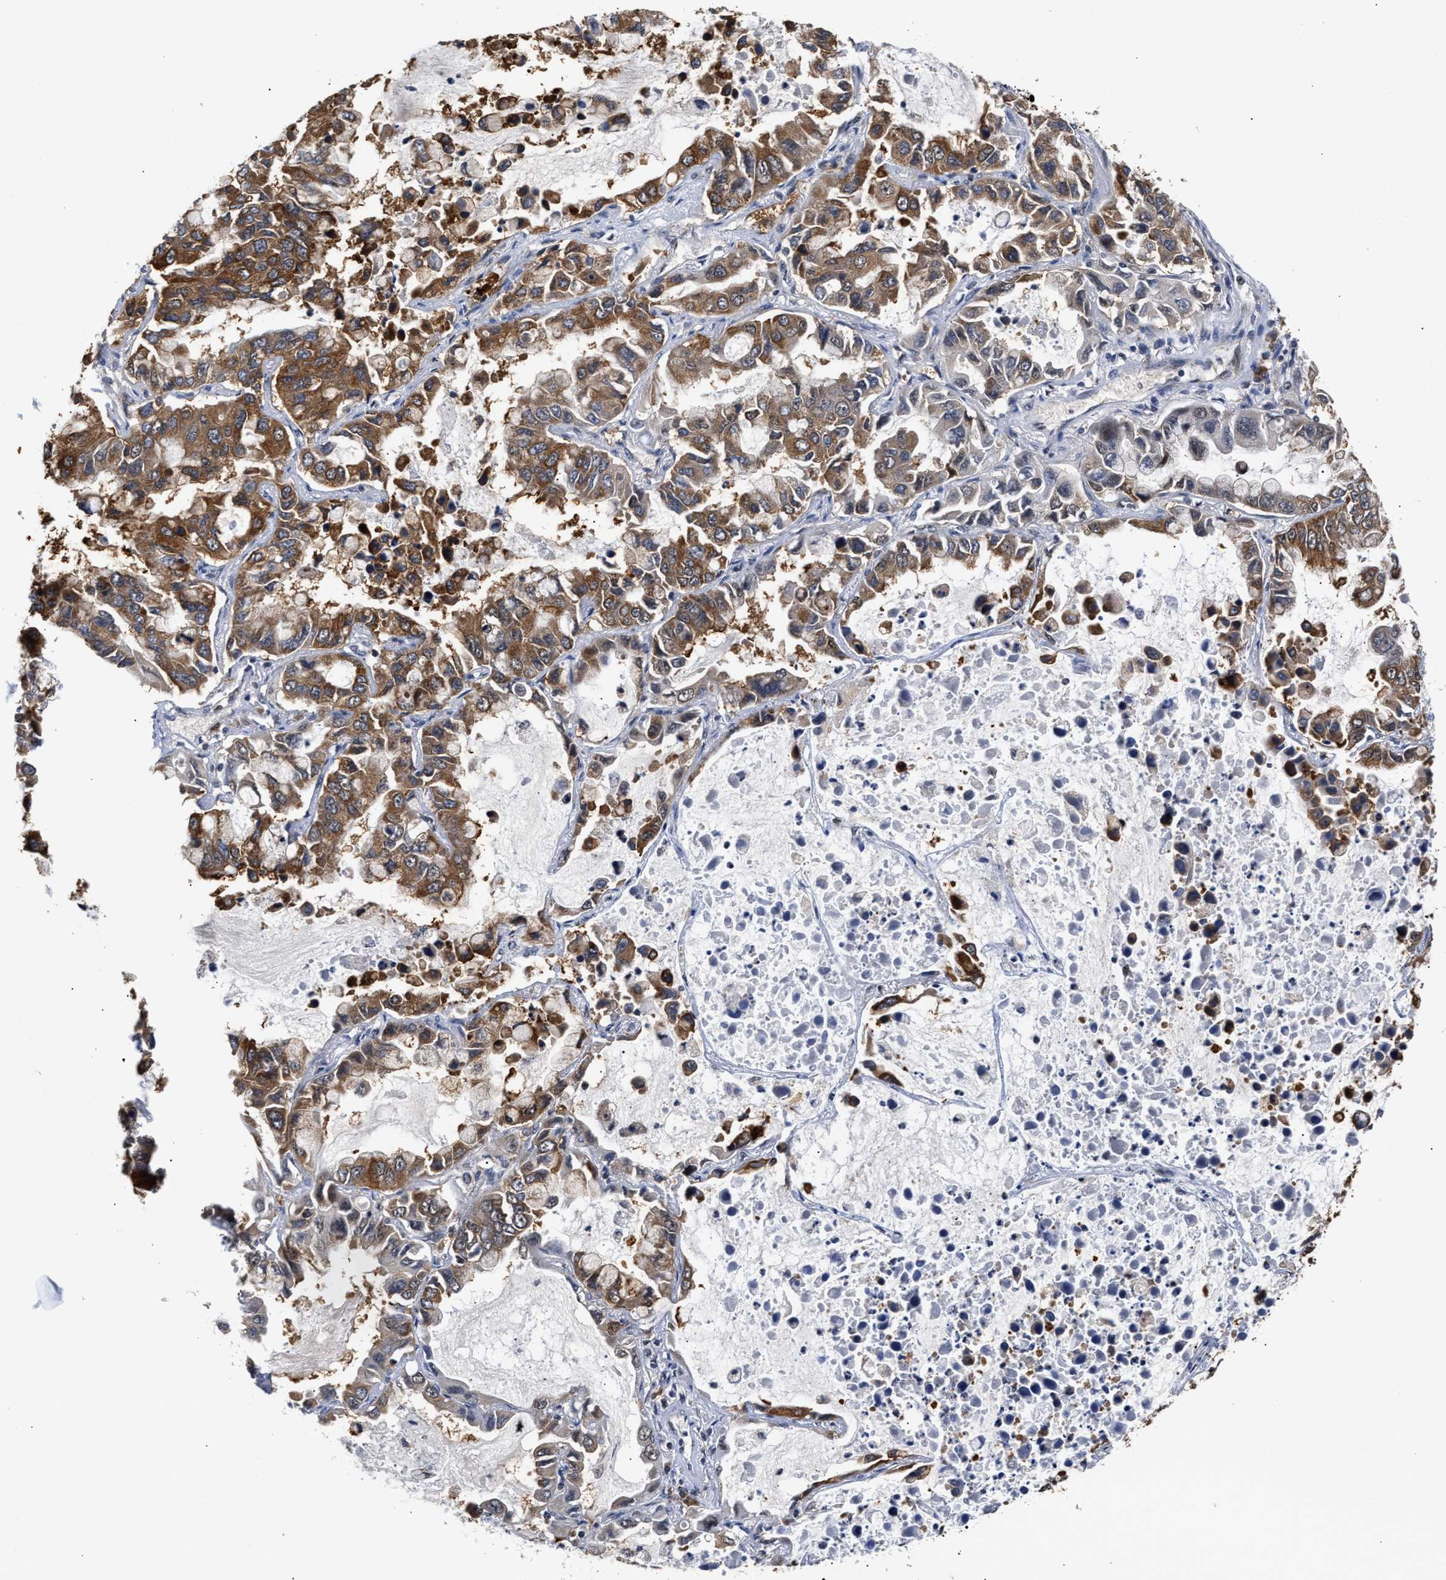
{"staining": {"intensity": "moderate", "quantity": ">75%", "location": "cytoplasmic/membranous"}, "tissue": "lung cancer", "cell_type": "Tumor cells", "image_type": "cancer", "snomed": [{"axis": "morphology", "description": "Adenocarcinoma, NOS"}, {"axis": "topography", "description": "Lung"}], "caption": "Lung adenocarcinoma tissue displays moderate cytoplasmic/membranous staining in approximately >75% of tumor cells, visualized by immunohistochemistry. Ihc stains the protein of interest in brown and the nuclei are stained blue.", "gene": "CLIP2", "patient": {"sex": "male", "age": 64}}